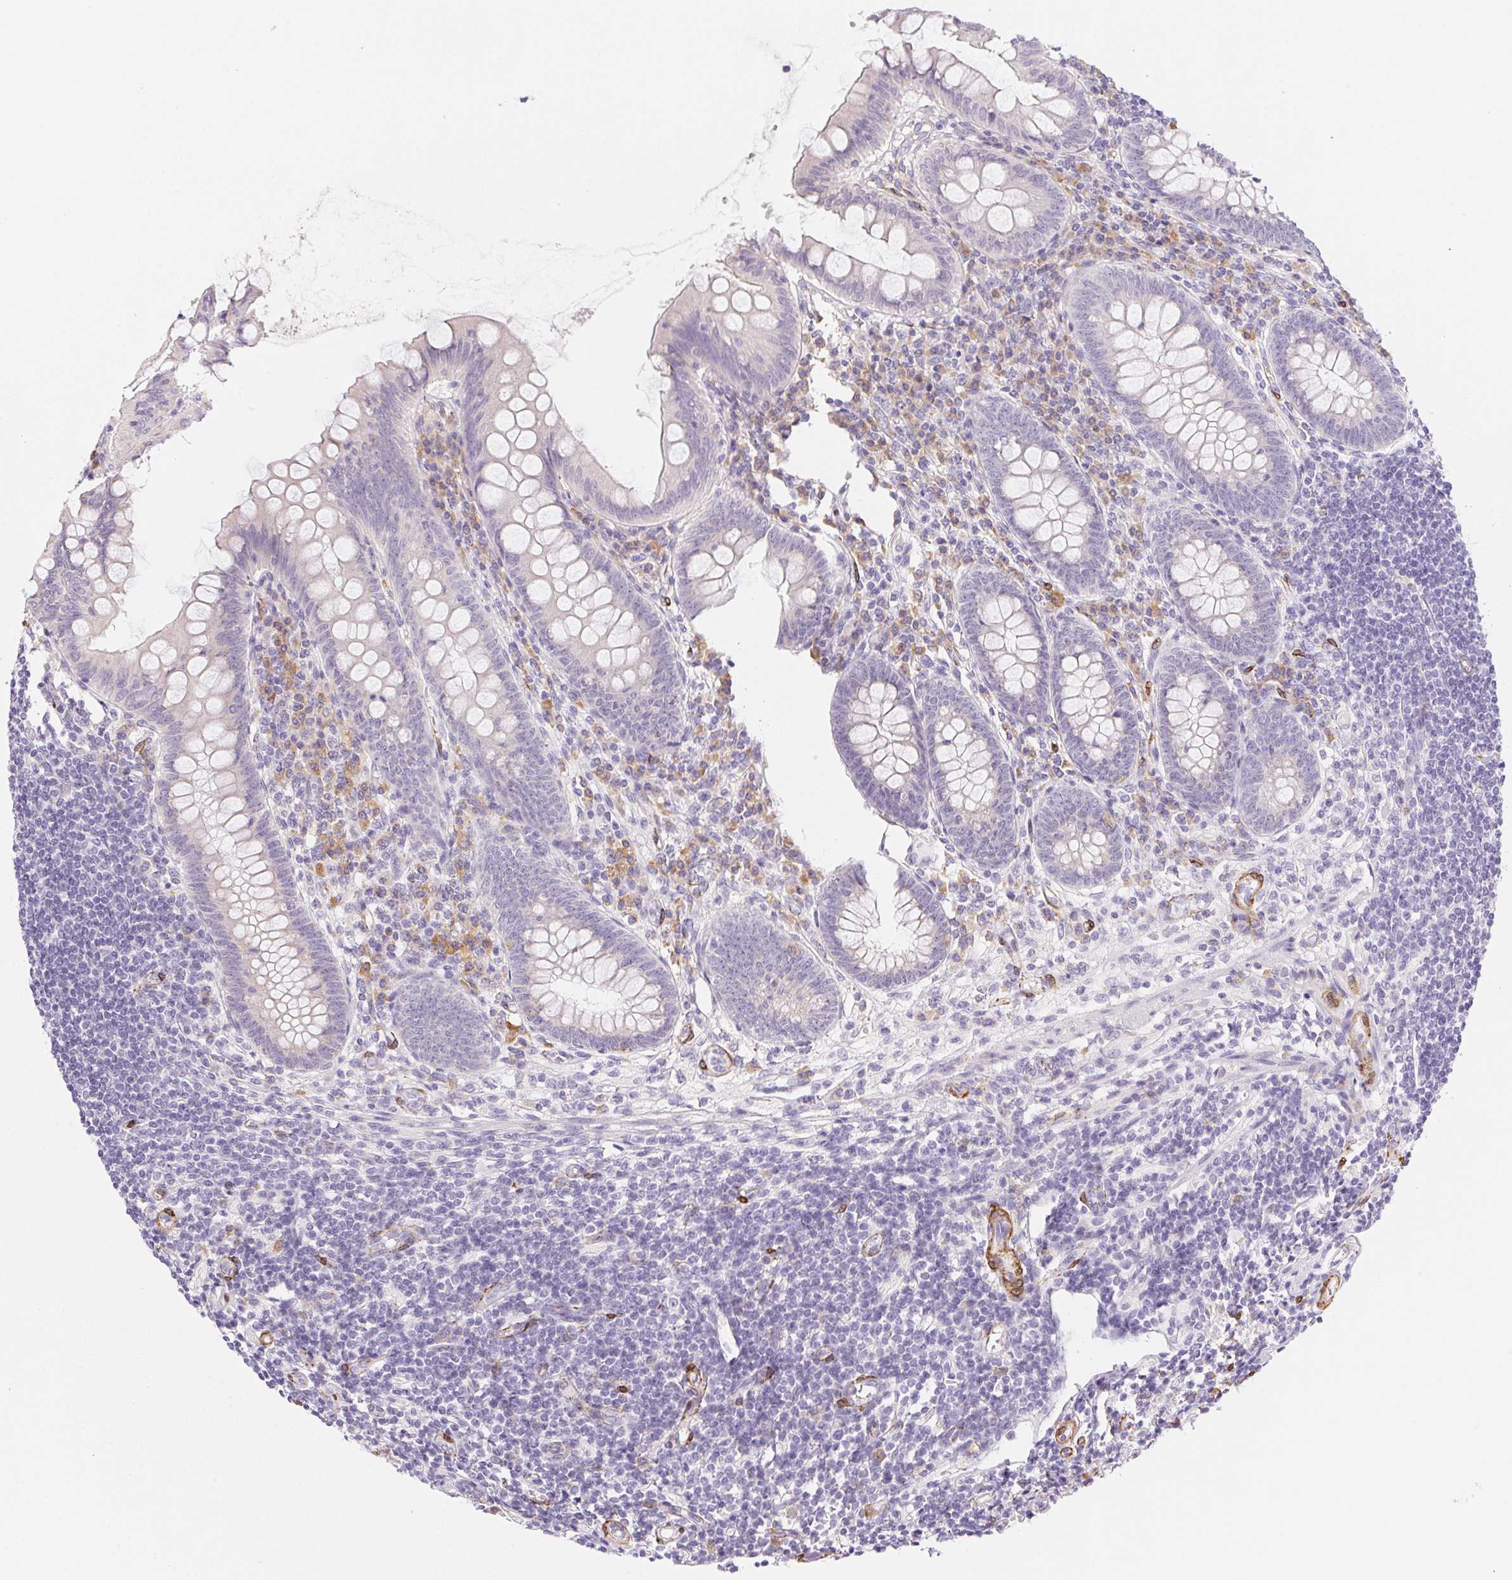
{"staining": {"intensity": "negative", "quantity": "none", "location": "none"}, "tissue": "appendix", "cell_type": "Glandular cells", "image_type": "normal", "snomed": [{"axis": "morphology", "description": "Normal tissue, NOS"}, {"axis": "topography", "description": "Appendix"}], "caption": "An immunohistochemistry image of normal appendix is shown. There is no staining in glandular cells of appendix. The staining was performed using DAB to visualize the protein expression in brown, while the nuclei were stained in blue with hematoxylin (Magnification: 20x).", "gene": "HRC", "patient": {"sex": "female", "age": 57}}